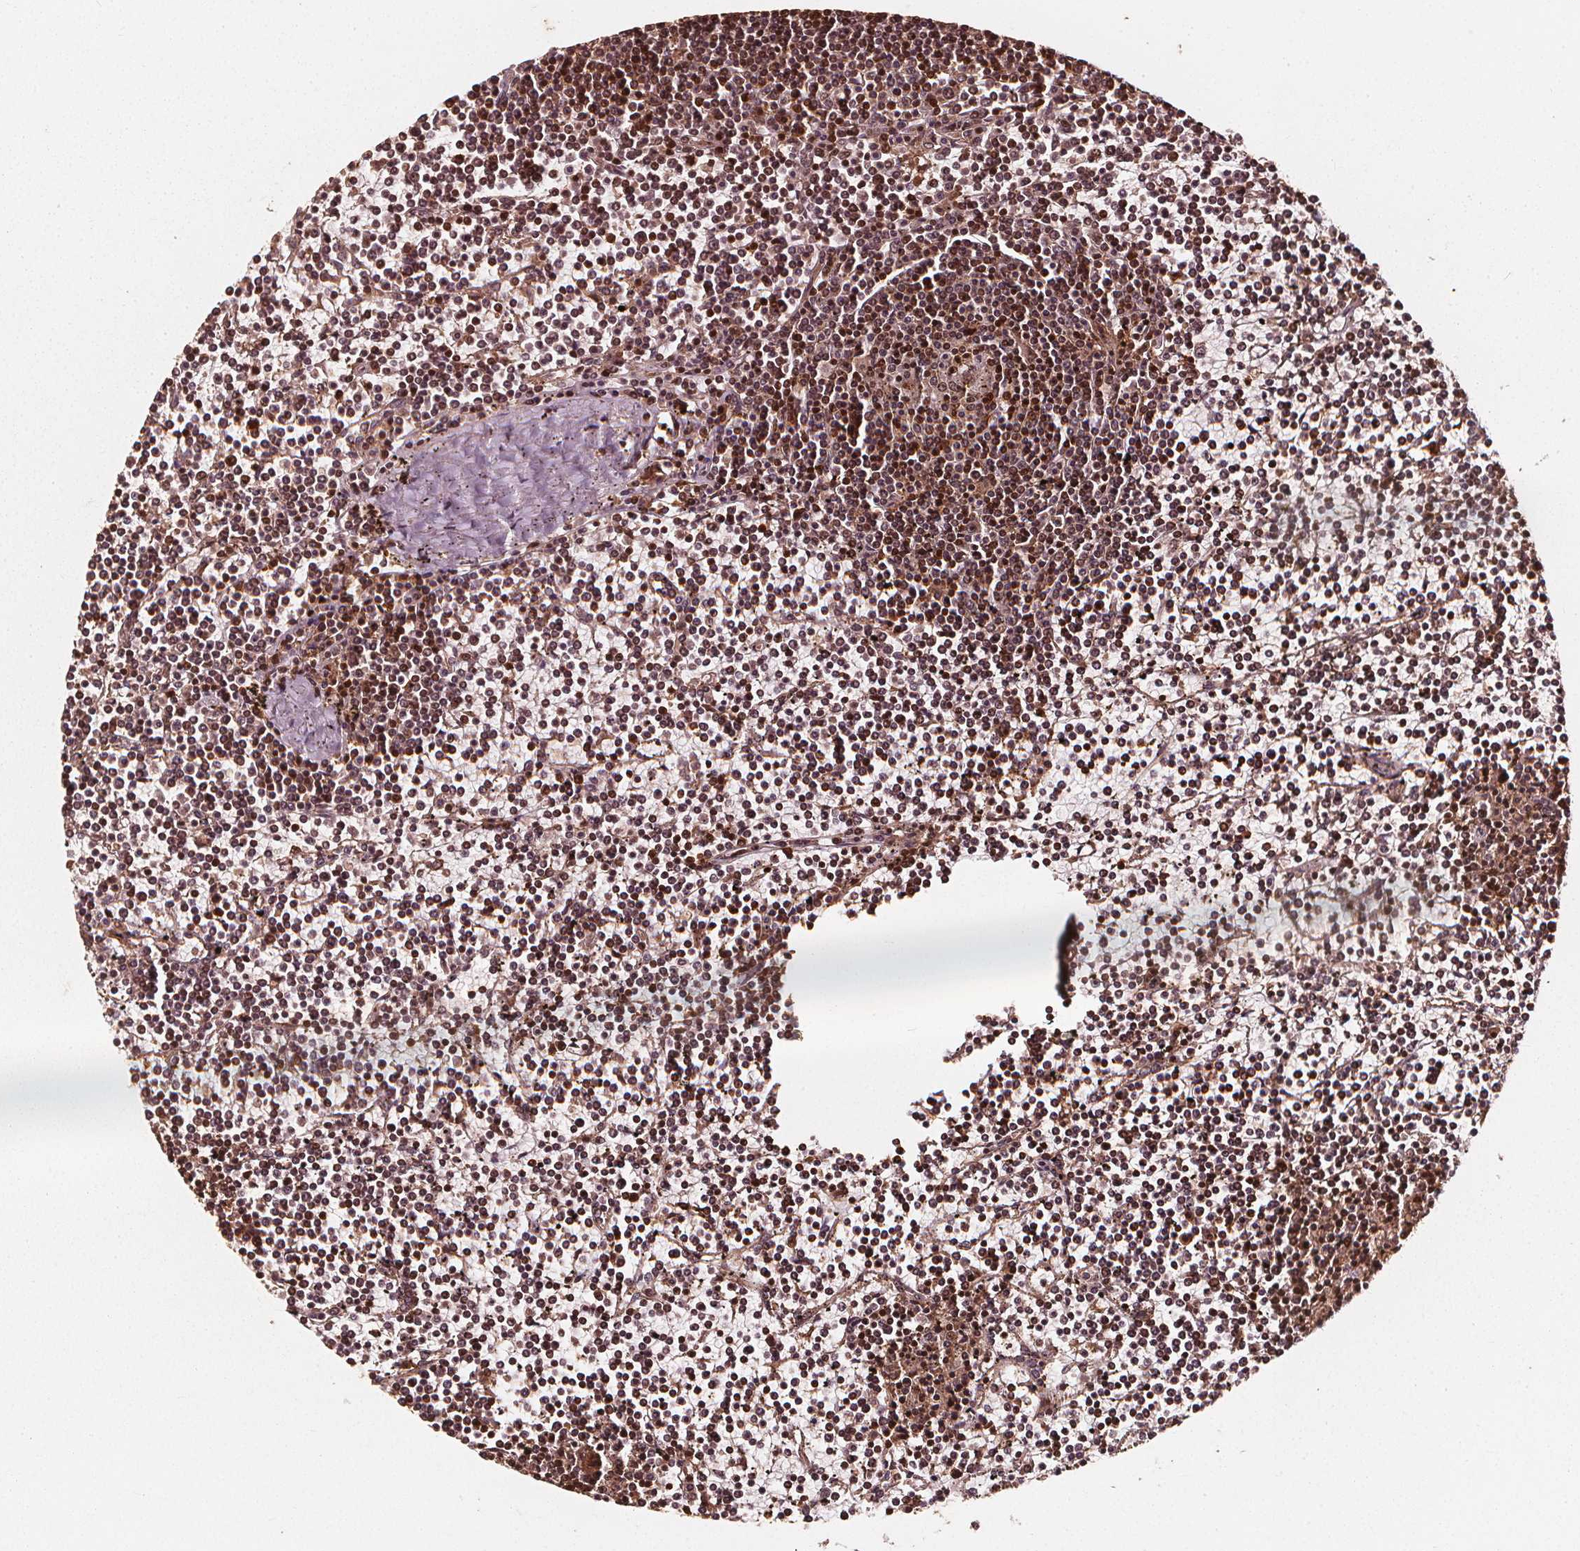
{"staining": {"intensity": "moderate", "quantity": "25%-75%", "location": "cytoplasmic/membranous,nuclear"}, "tissue": "lymphoma", "cell_type": "Tumor cells", "image_type": "cancer", "snomed": [{"axis": "morphology", "description": "Malignant lymphoma, non-Hodgkin's type, Low grade"}, {"axis": "topography", "description": "Spleen"}], "caption": "This is a photomicrograph of immunohistochemistry (IHC) staining of lymphoma, which shows moderate positivity in the cytoplasmic/membranous and nuclear of tumor cells.", "gene": "EXOSC9", "patient": {"sex": "female", "age": 19}}